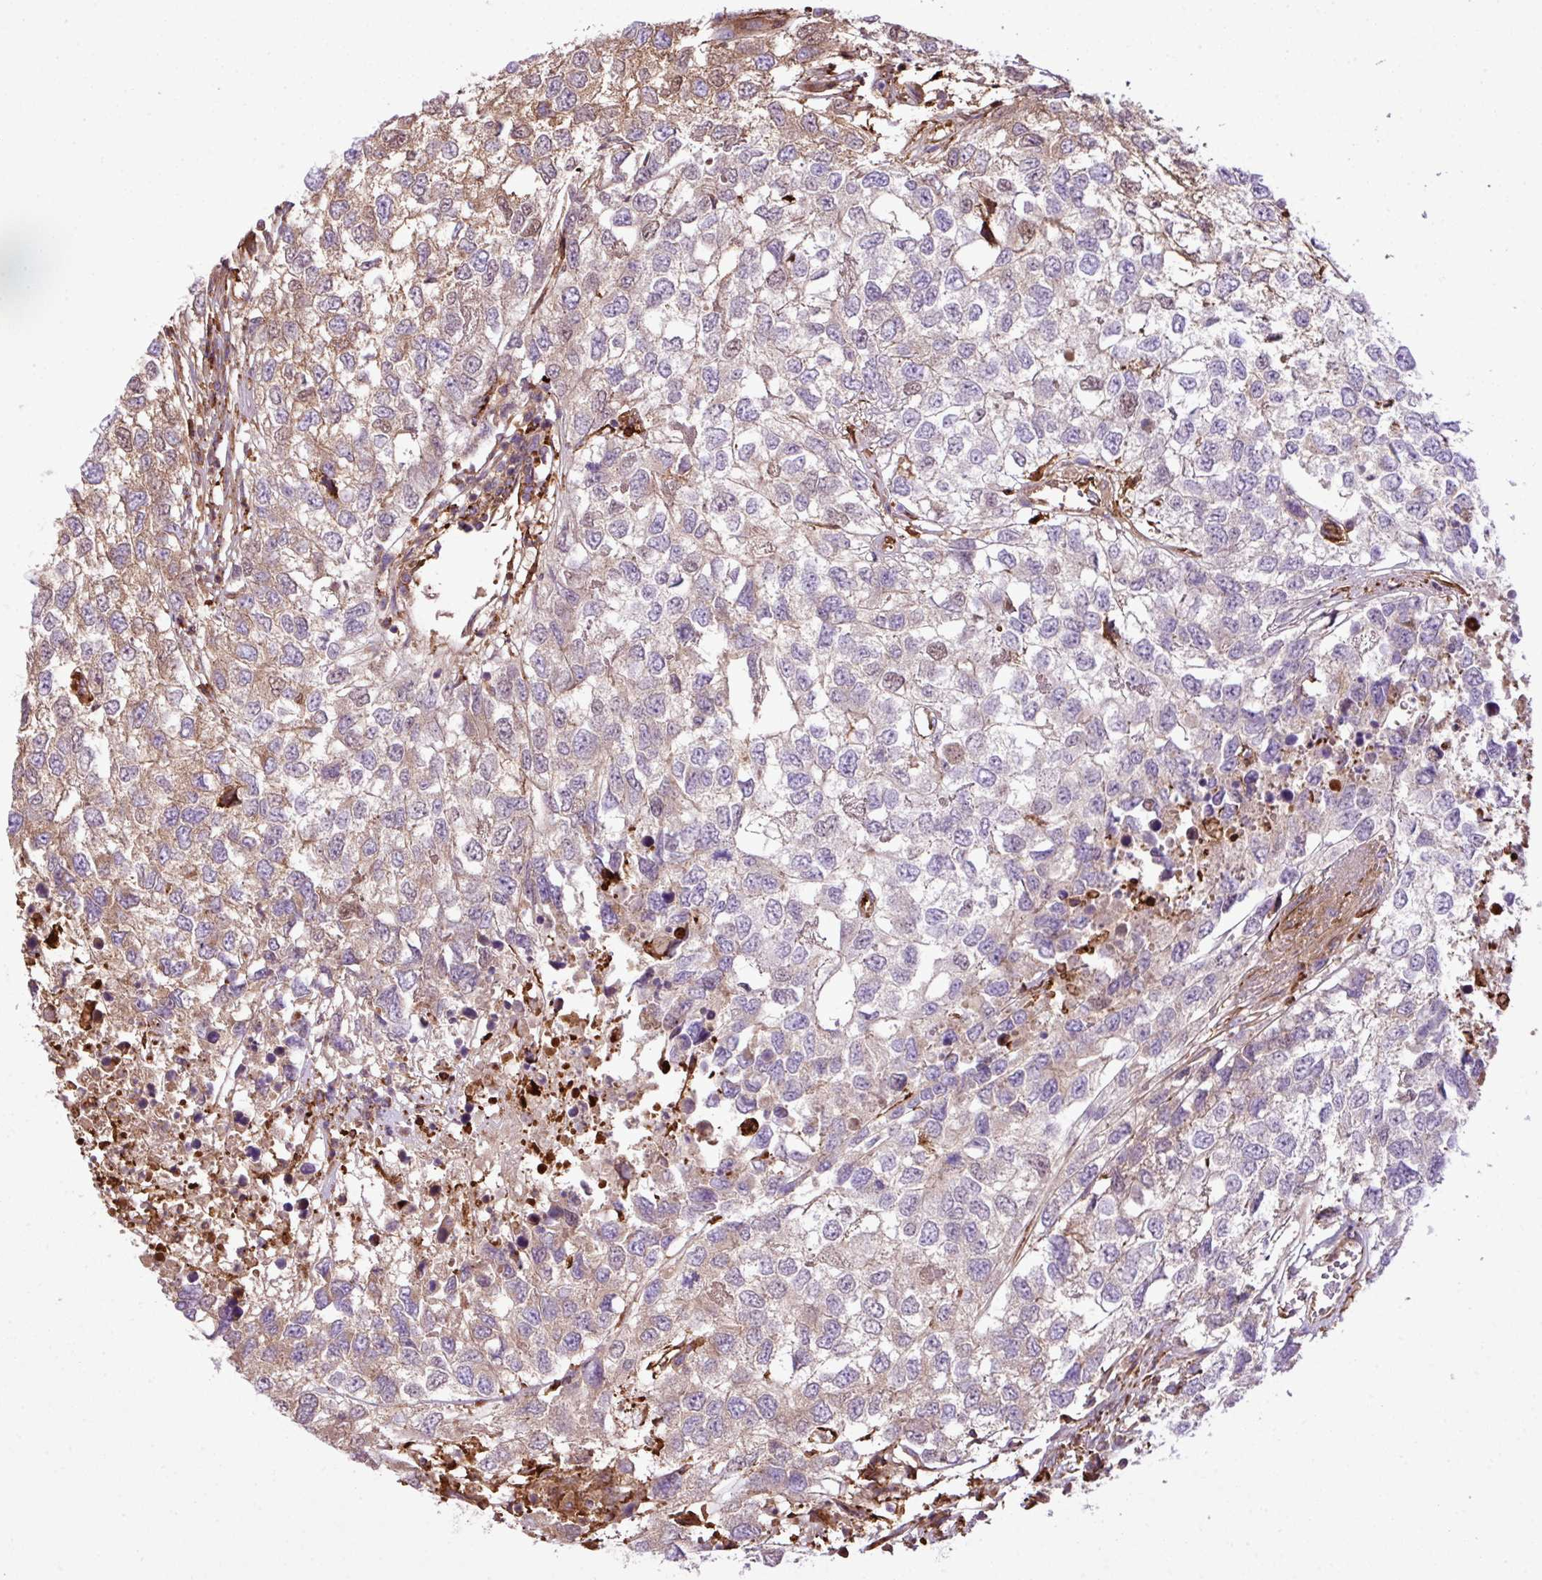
{"staining": {"intensity": "moderate", "quantity": "<25%", "location": "cytoplasmic/membranous"}, "tissue": "testis cancer", "cell_type": "Tumor cells", "image_type": "cancer", "snomed": [{"axis": "morphology", "description": "Carcinoma, Embryonal, NOS"}, {"axis": "topography", "description": "Testis"}], "caption": "The immunohistochemical stain labels moderate cytoplasmic/membranous staining in tumor cells of testis cancer tissue.", "gene": "PGAP6", "patient": {"sex": "male", "age": 83}}